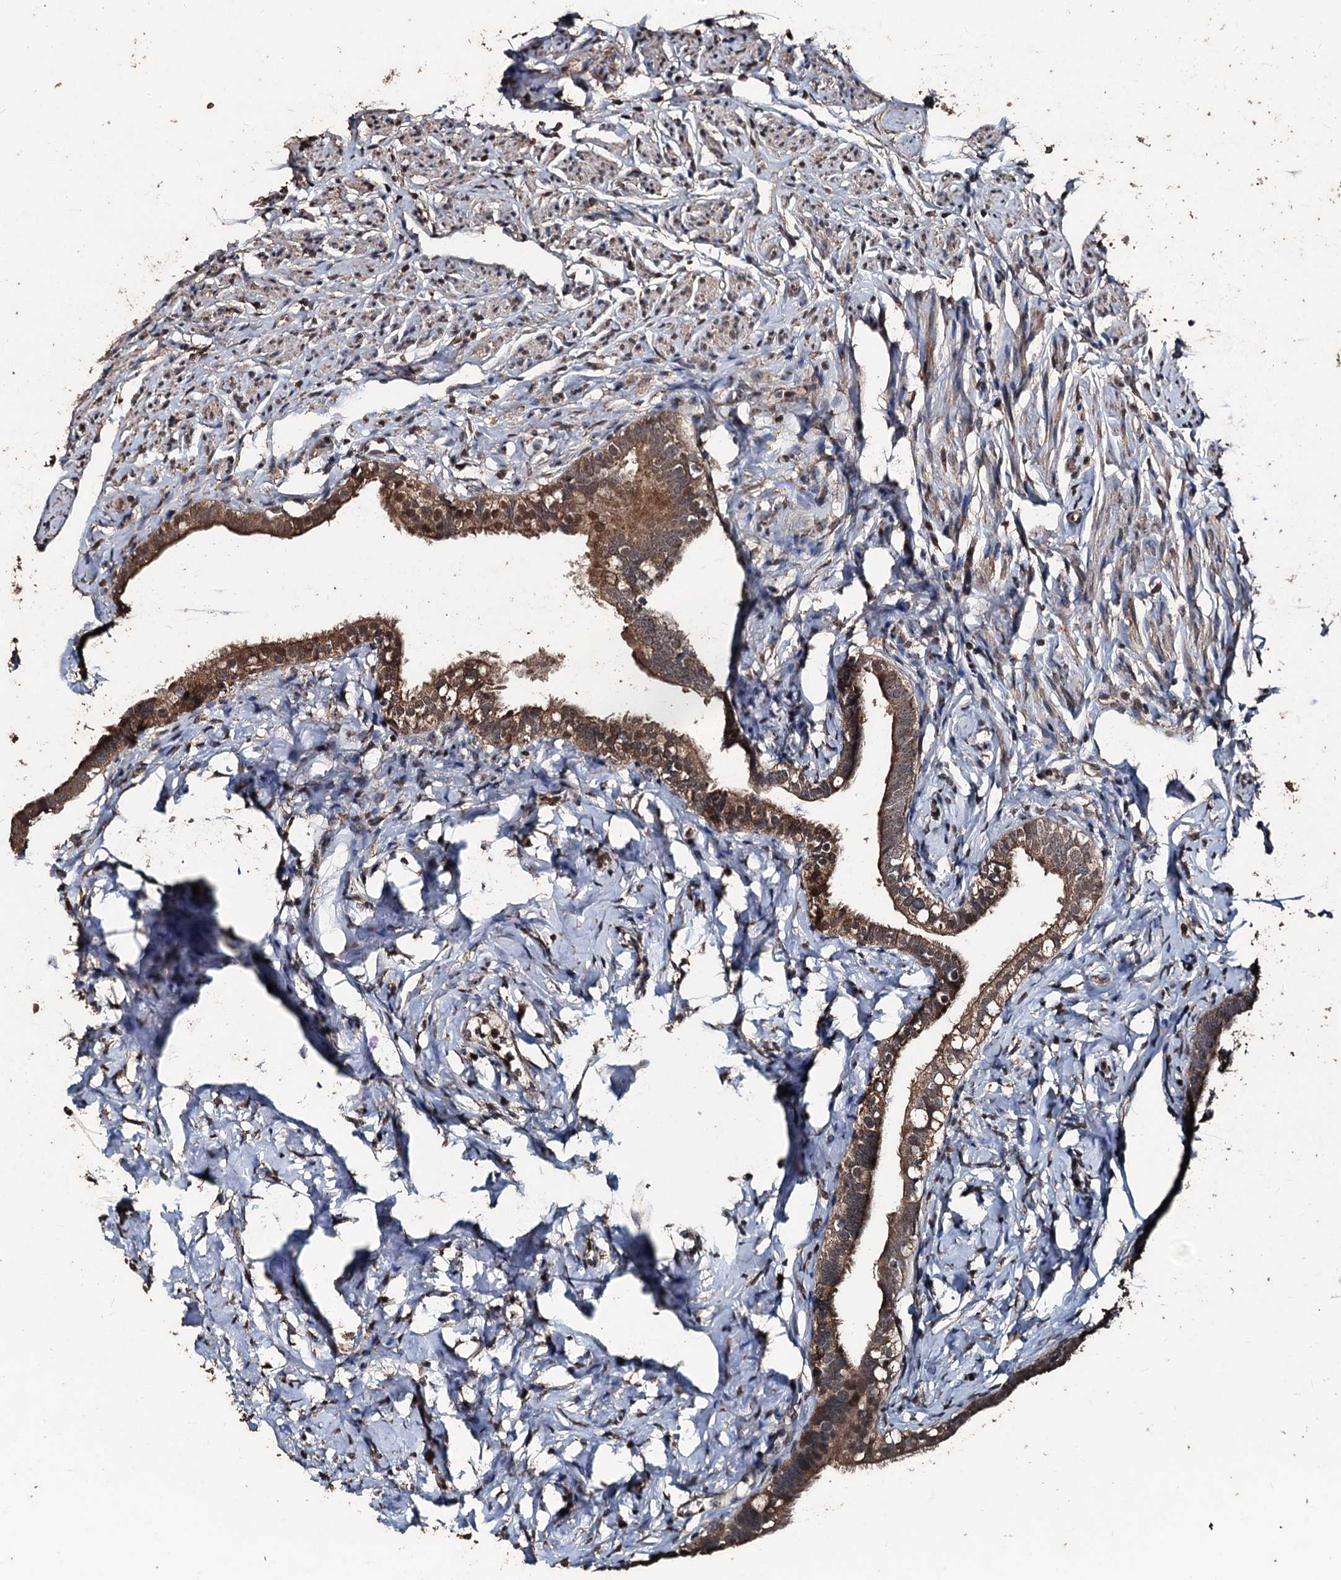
{"staining": {"intensity": "moderate", "quantity": ">75%", "location": "cytoplasmic/membranous,nuclear"}, "tissue": "fallopian tube", "cell_type": "Glandular cells", "image_type": "normal", "snomed": [{"axis": "morphology", "description": "Normal tissue, NOS"}, {"axis": "topography", "description": "Fallopian tube"}], "caption": "A brown stain labels moderate cytoplasmic/membranous,nuclear staining of a protein in glandular cells of unremarkable fallopian tube. Immunohistochemistry stains the protein of interest in brown and the nuclei are stained blue.", "gene": "FAAP24", "patient": {"sex": "female", "age": 66}}